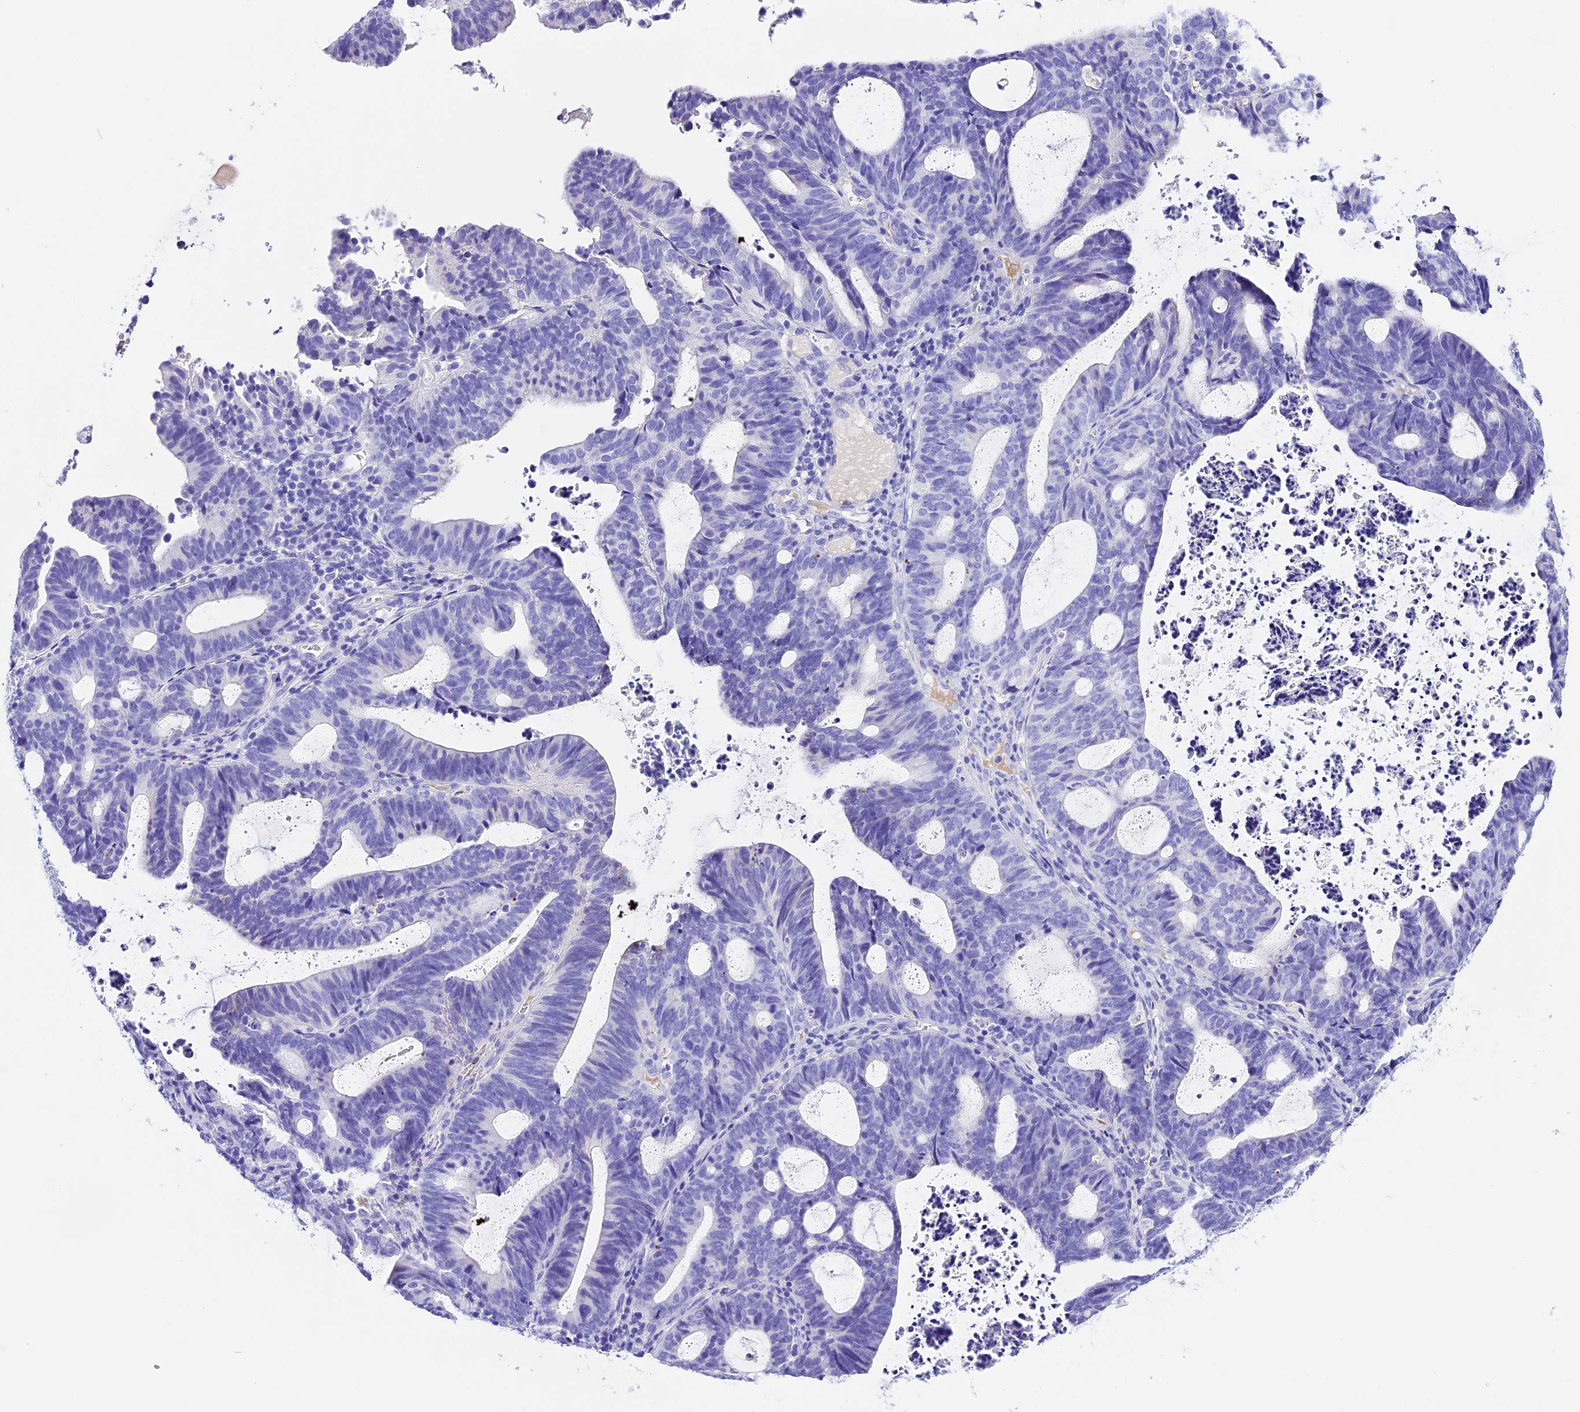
{"staining": {"intensity": "negative", "quantity": "none", "location": "none"}, "tissue": "endometrial cancer", "cell_type": "Tumor cells", "image_type": "cancer", "snomed": [{"axis": "morphology", "description": "Adenocarcinoma, NOS"}, {"axis": "topography", "description": "Uterus"}], "caption": "IHC micrograph of neoplastic tissue: human endometrial adenocarcinoma stained with DAB displays no significant protein staining in tumor cells. (DAB immunohistochemistry with hematoxylin counter stain).", "gene": "PSG11", "patient": {"sex": "female", "age": 83}}